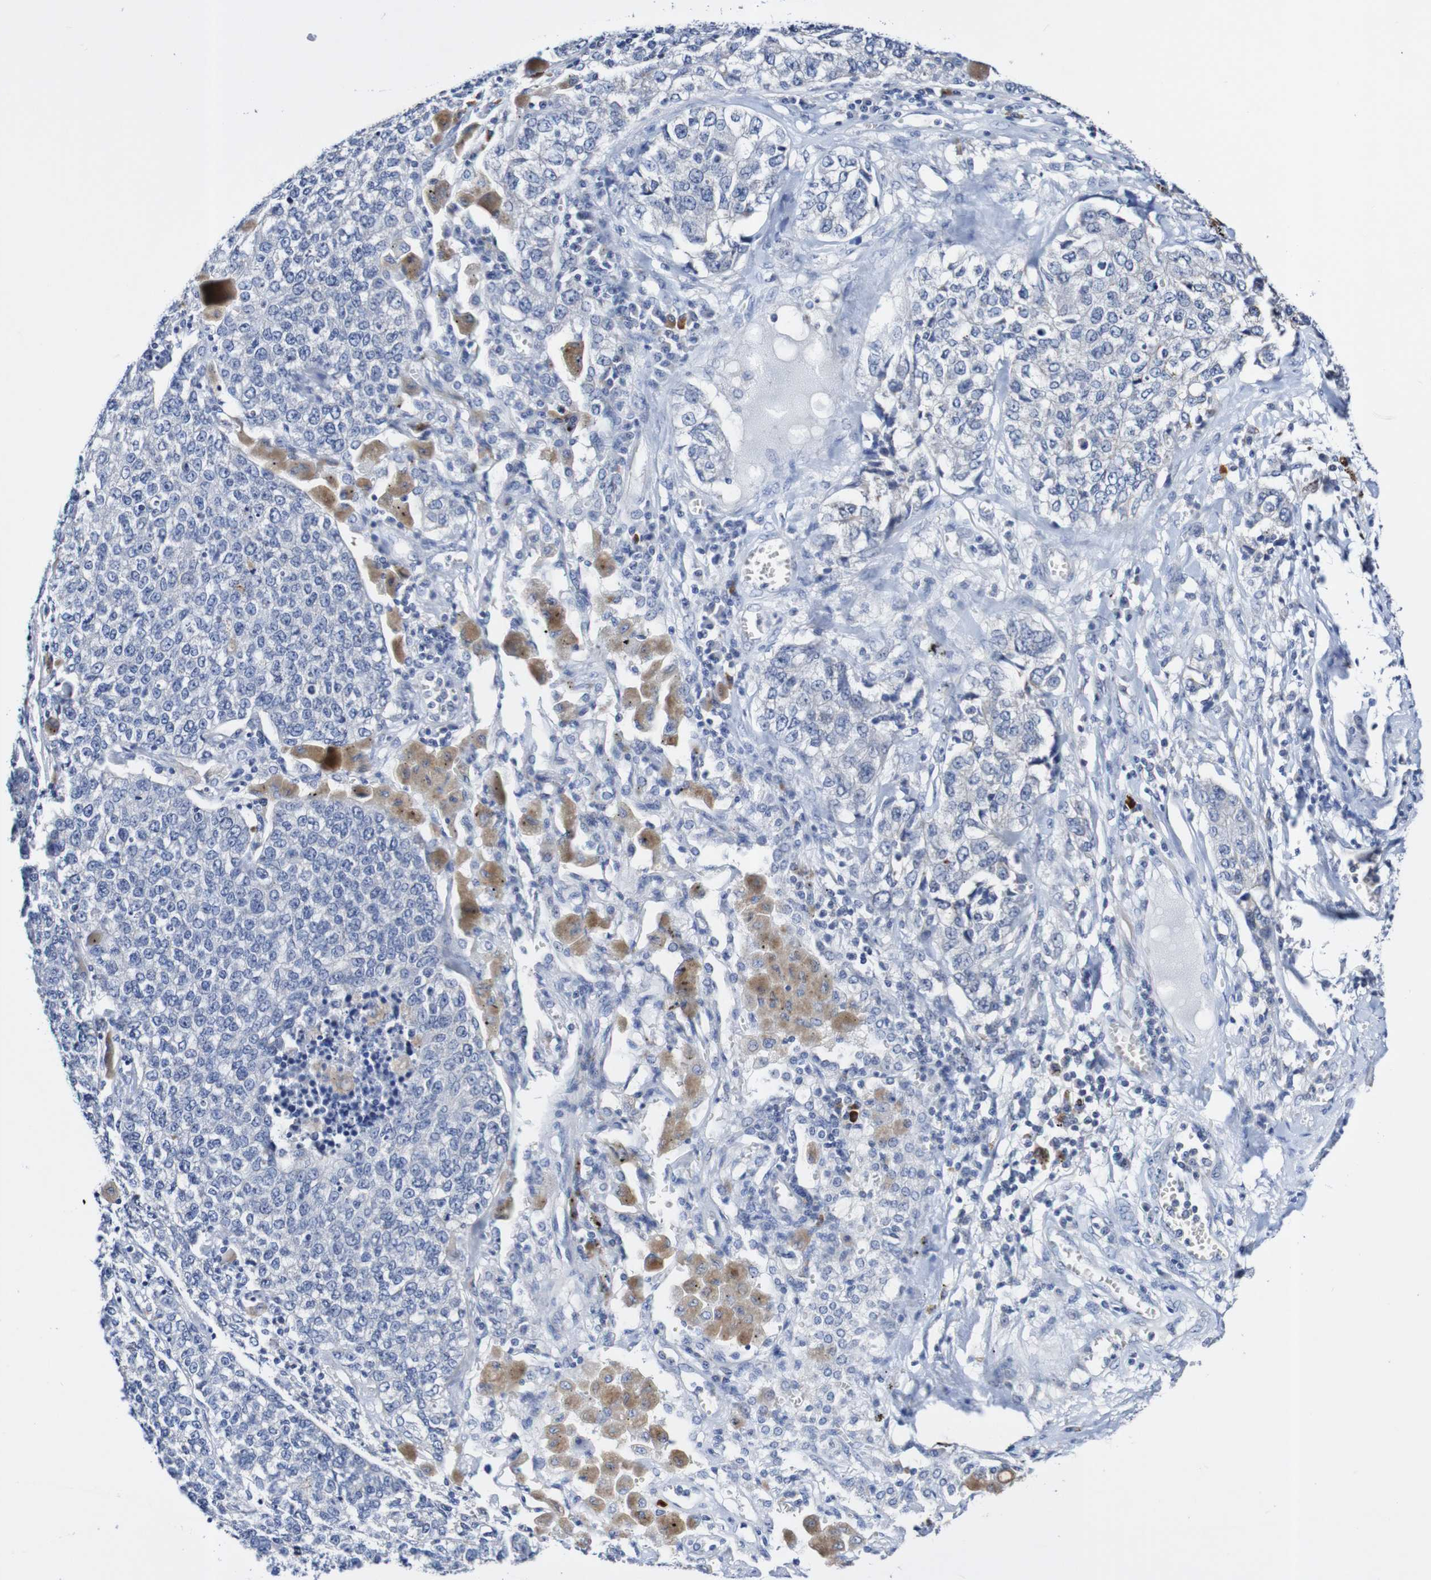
{"staining": {"intensity": "negative", "quantity": "none", "location": "none"}, "tissue": "lung cancer", "cell_type": "Tumor cells", "image_type": "cancer", "snomed": [{"axis": "morphology", "description": "Adenocarcinoma, NOS"}, {"axis": "topography", "description": "Lung"}], "caption": "A photomicrograph of human adenocarcinoma (lung) is negative for staining in tumor cells.", "gene": "ACVR1C", "patient": {"sex": "male", "age": 49}}